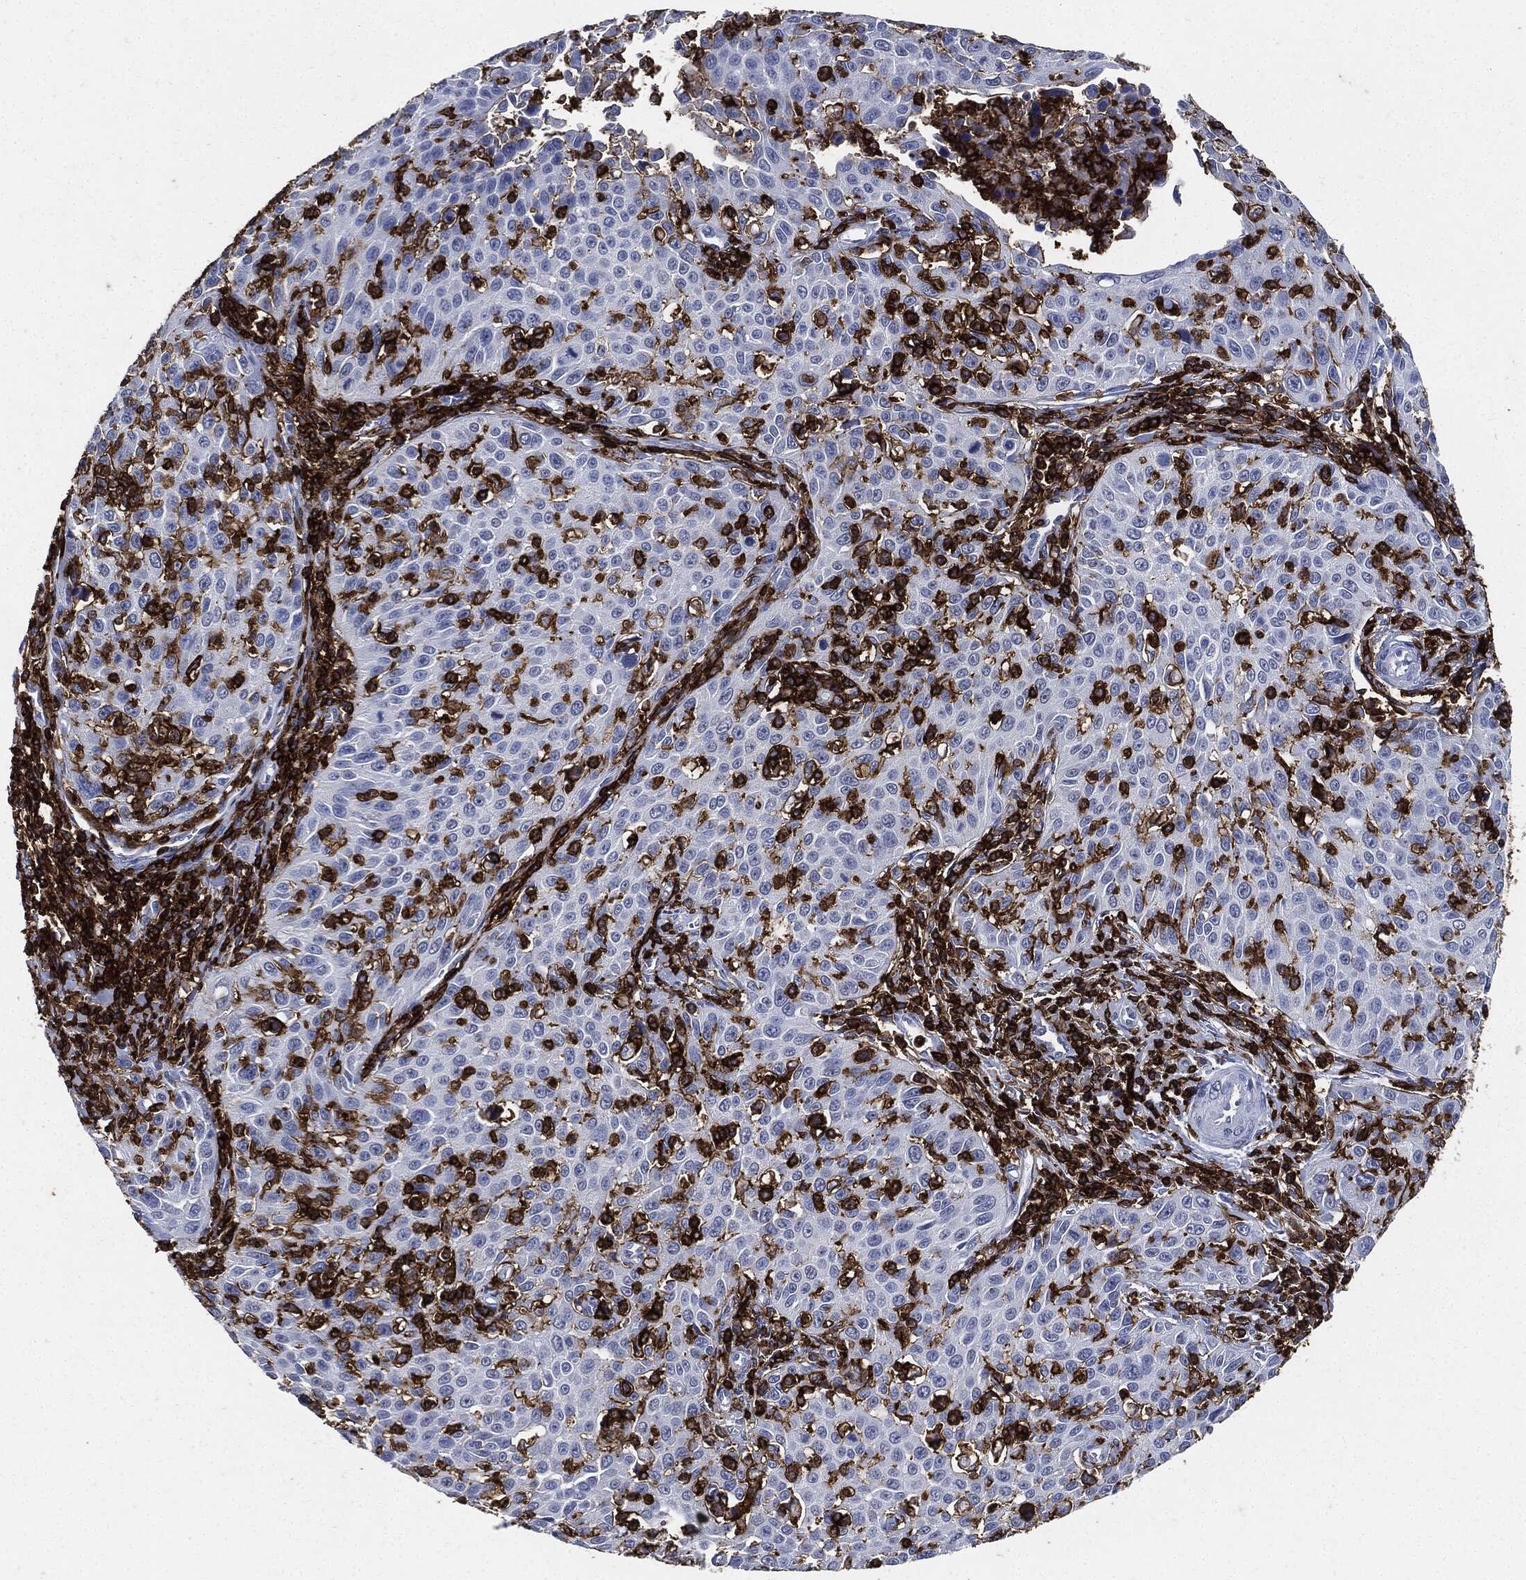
{"staining": {"intensity": "negative", "quantity": "none", "location": "none"}, "tissue": "cervical cancer", "cell_type": "Tumor cells", "image_type": "cancer", "snomed": [{"axis": "morphology", "description": "Squamous cell carcinoma, NOS"}, {"axis": "topography", "description": "Cervix"}], "caption": "This histopathology image is of cervical cancer stained with immunohistochemistry (IHC) to label a protein in brown with the nuclei are counter-stained blue. There is no staining in tumor cells.", "gene": "PTPRC", "patient": {"sex": "female", "age": 26}}